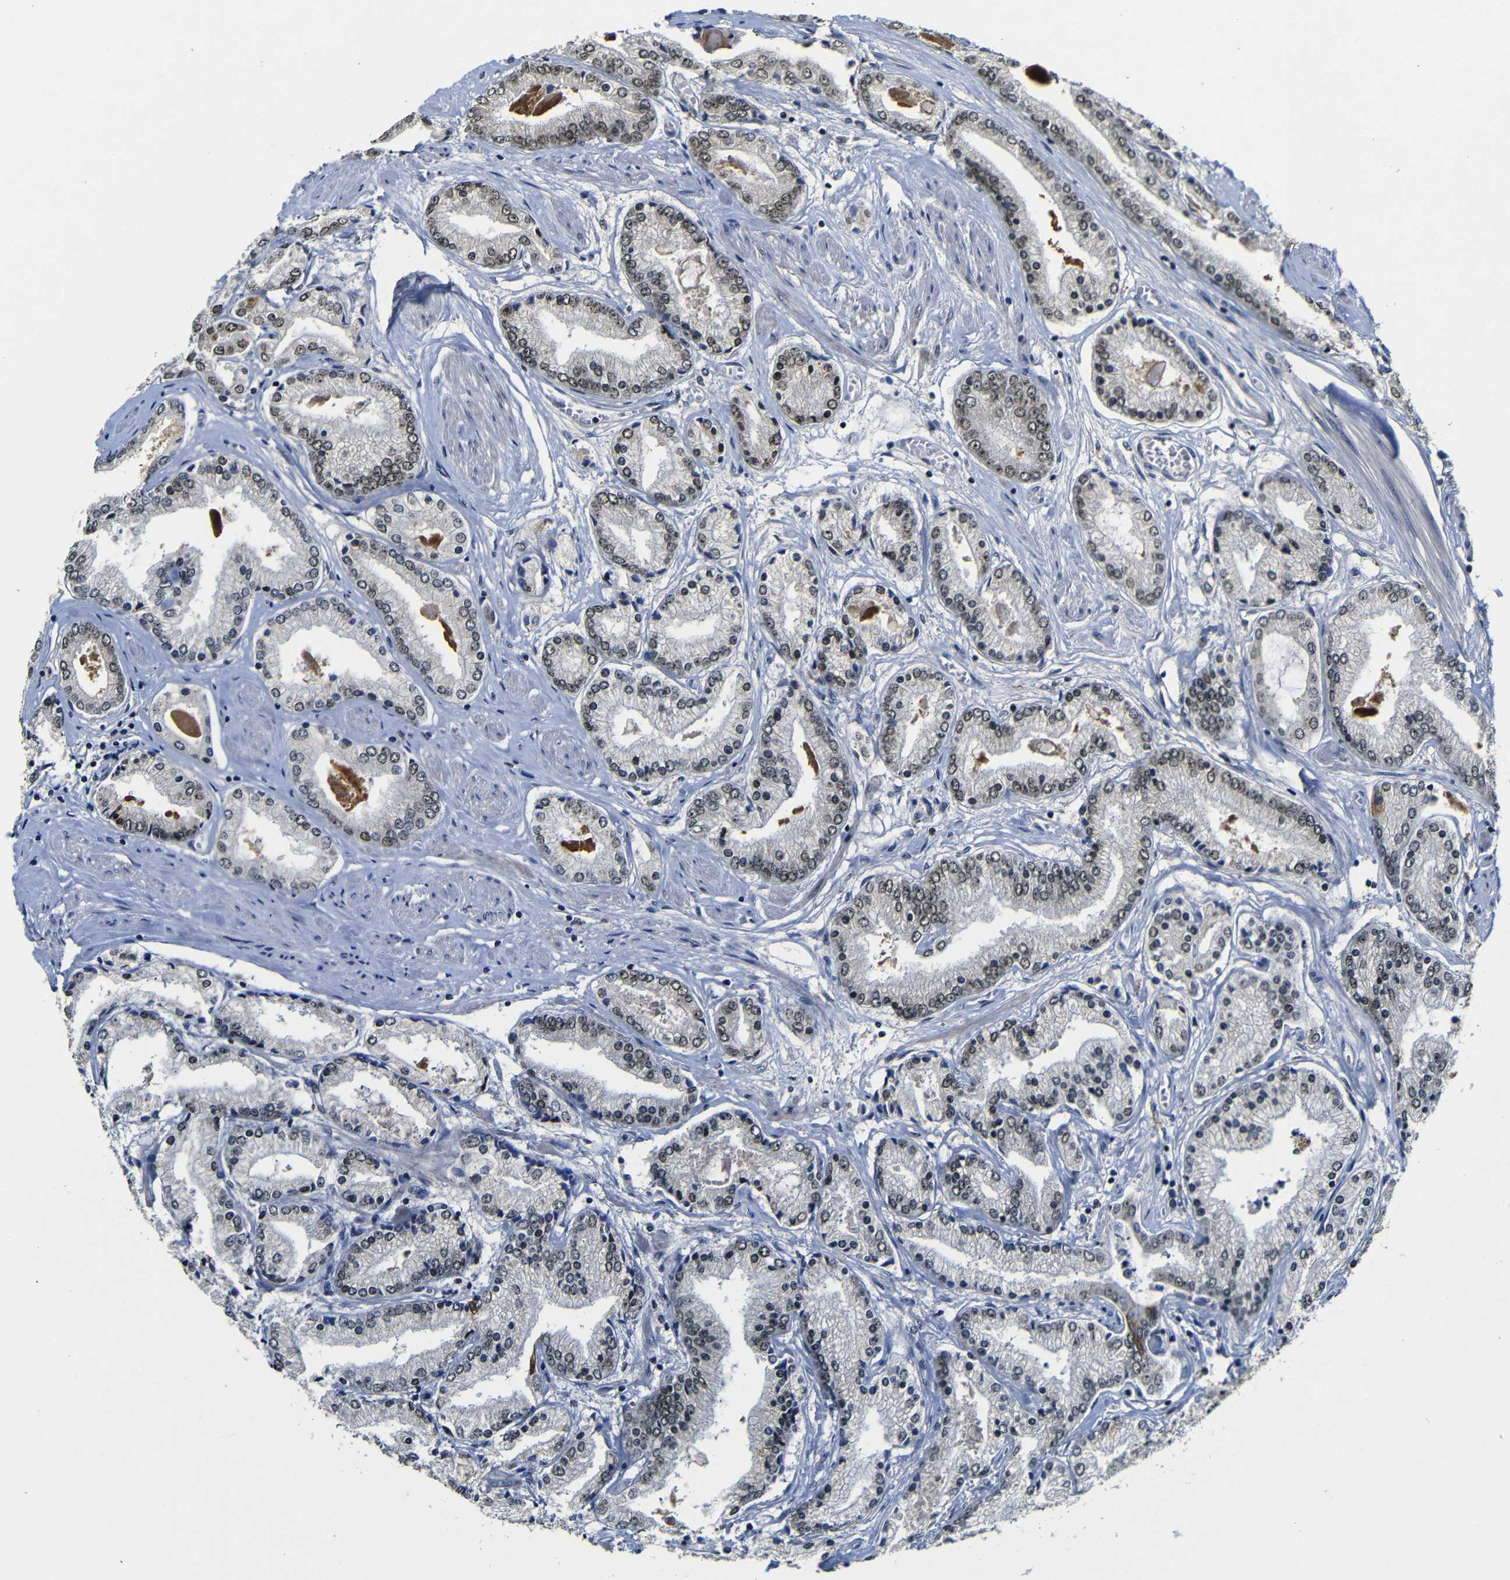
{"staining": {"intensity": "negative", "quantity": "none", "location": "none"}, "tissue": "prostate cancer", "cell_type": "Tumor cells", "image_type": "cancer", "snomed": [{"axis": "morphology", "description": "Adenocarcinoma, High grade"}, {"axis": "topography", "description": "Prostate"}], "caption": "Immunohistochemistry photomicrograph of adenocarcinoma (high-grade) (prostate) stained for a protein (brown), which shows no positivity in tumor cells.", "gene": "MYC", "patient": {"sex": "male", "age": 59}}